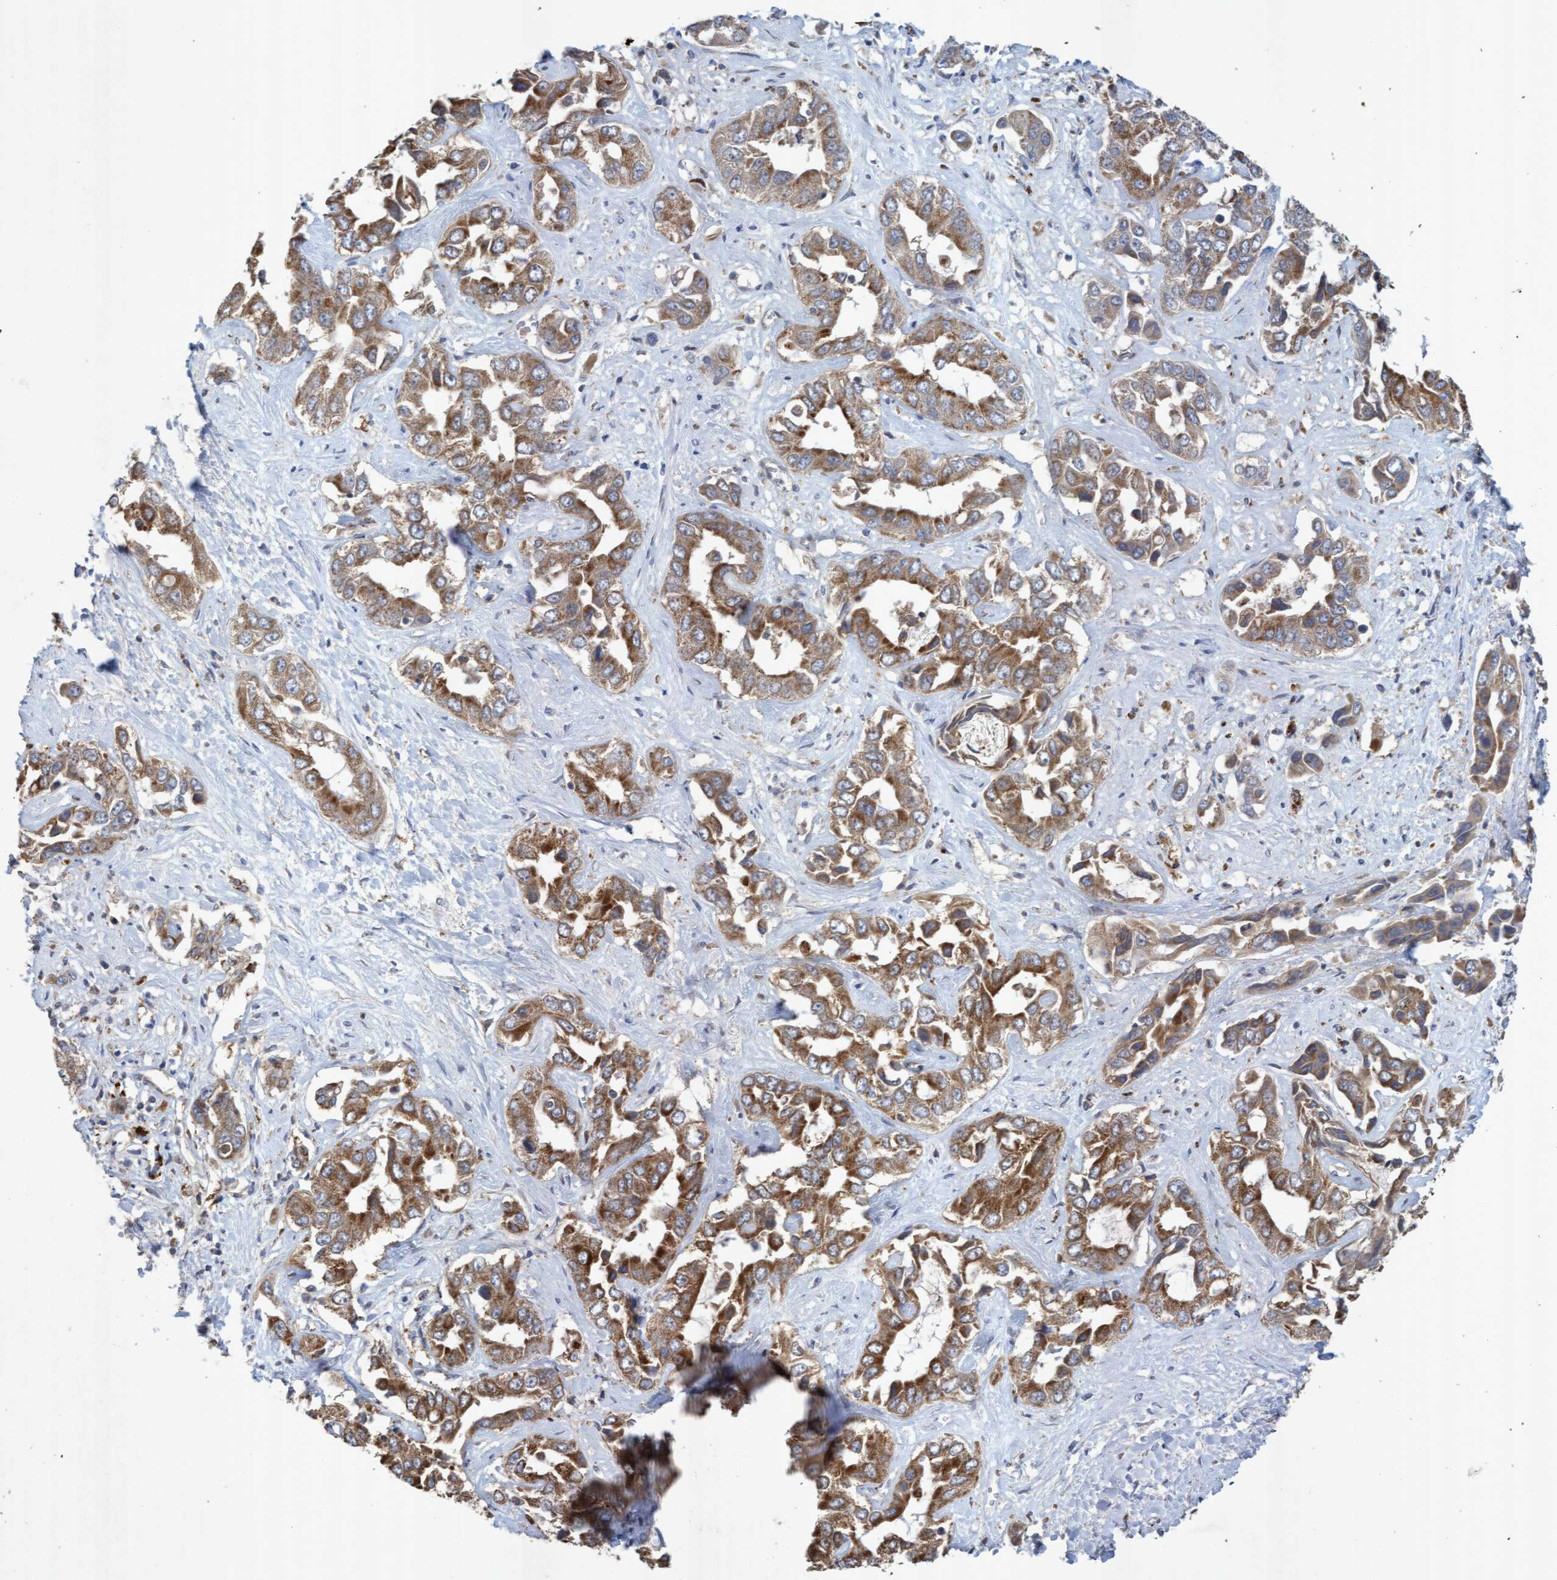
{"staining": {"intensity": "moderate", "quantity": ">75%", "location": "cytoplasmic/membranous"}, "tissue": "liver cancer", "cell_type": "Tumor cells", "image_type": "cancer", "snomed": [{"axis": "morphology", "description": "Cholangiocarcinoma"}, {"axis": "topography", "description": "Liver"}], "caption": "Approximately >75% of tumor cells in human liver cancer show moderate cytoplasmic/membranous protein staining as visualized by brown immunohistochemical staining.", "gene": "ATPAF2", "patient": {"sex": "female", "age": 52}}